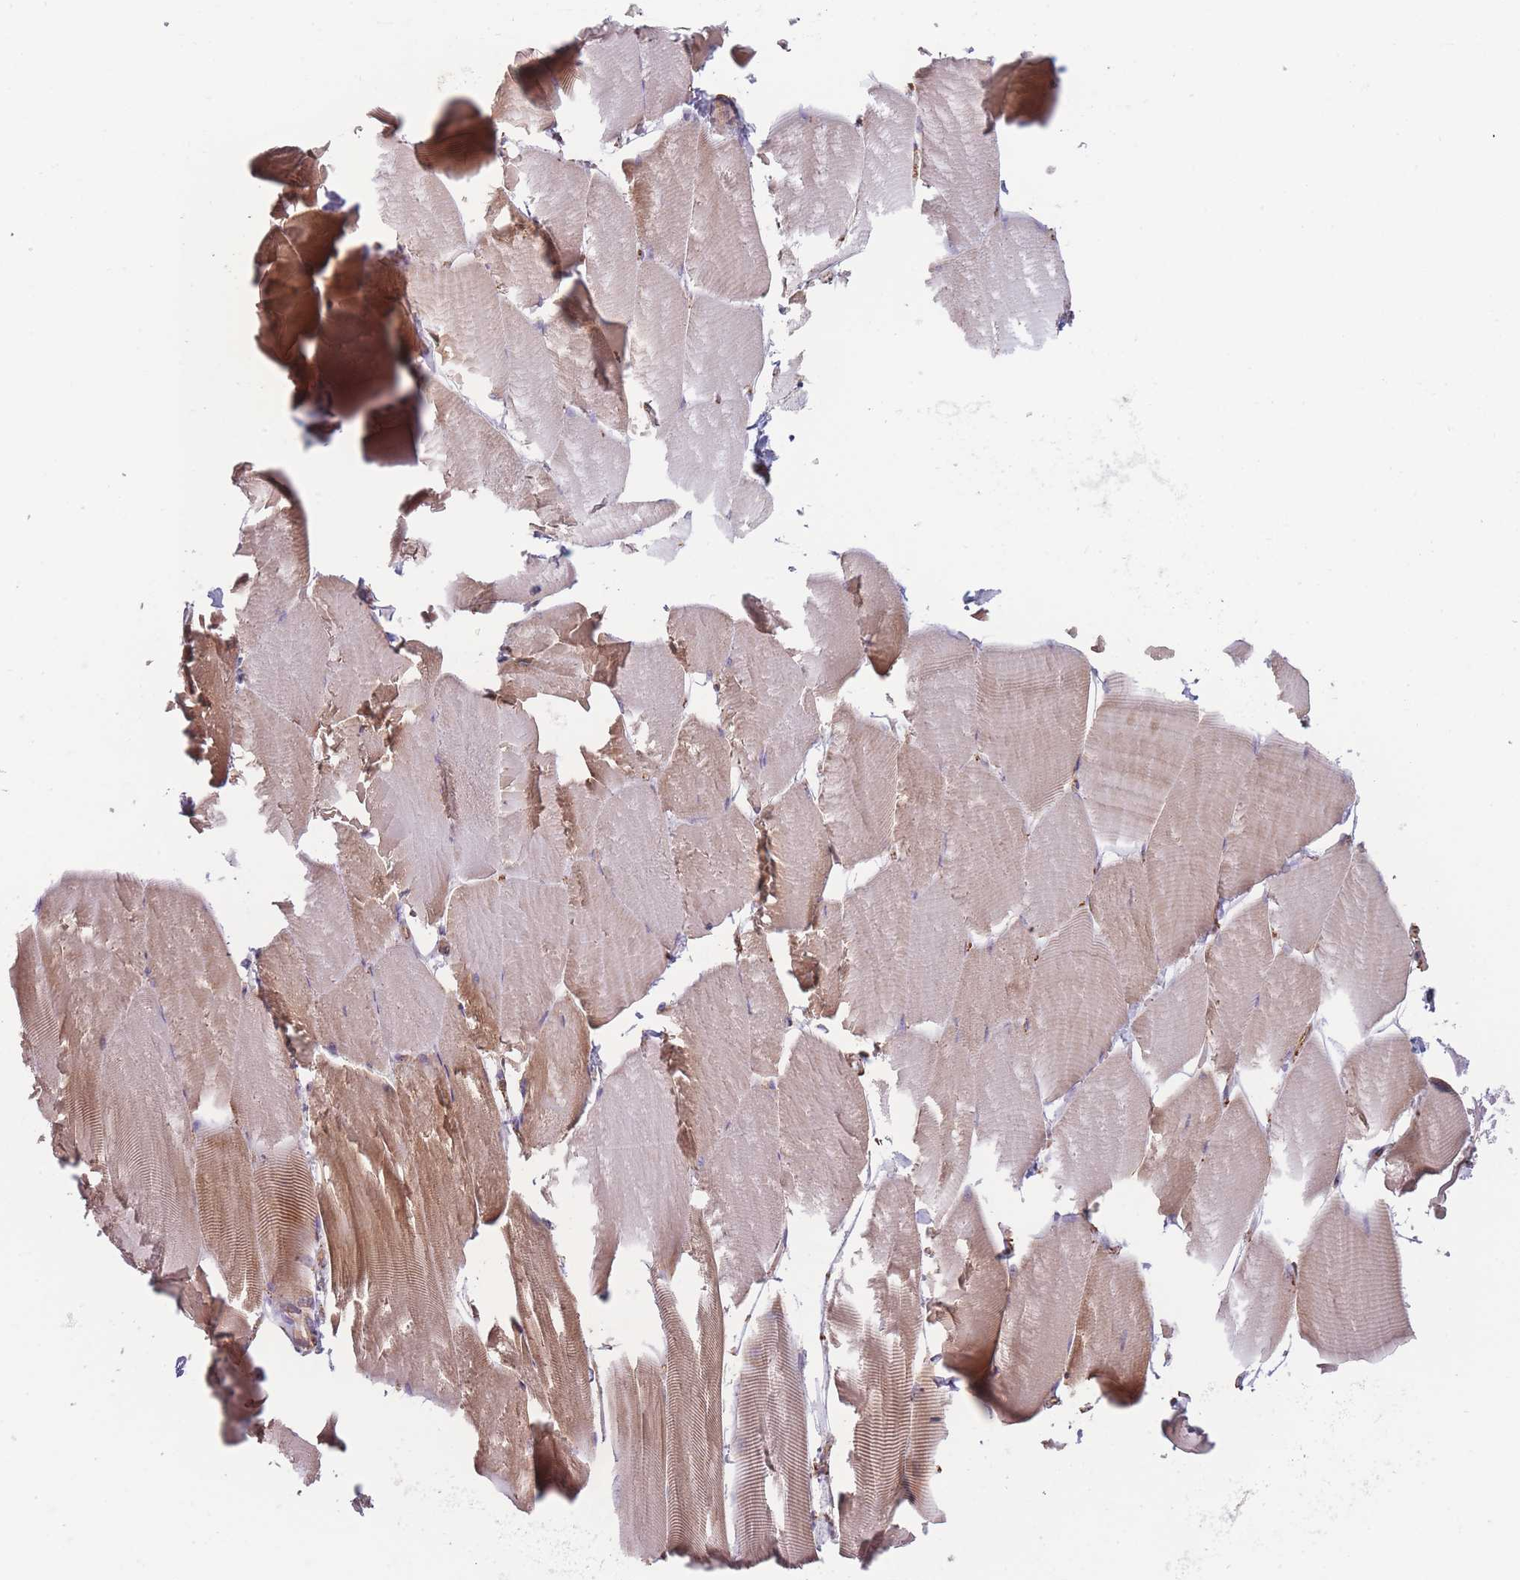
{"staining": {"intensity": "moderate", "quantity": "<25%", "location": "cytoplasmic/membranous"}, "tissue": "skeletal muscle", "cell_type": "Myocytes", "image_type": "normal", "snomed": [{"axis": "morphology", "description": "Normal tissue, NOS"}, {"axis": "topography", "description": "Skeletal muscle"}], "caption": "Myocytes reveal moderate cytoplasmic/membranous expression in about <25% of cells in benign skeletal muscle.", "gene": "ATP5MGL", "patient": {"sex": "male", "age": 25}}